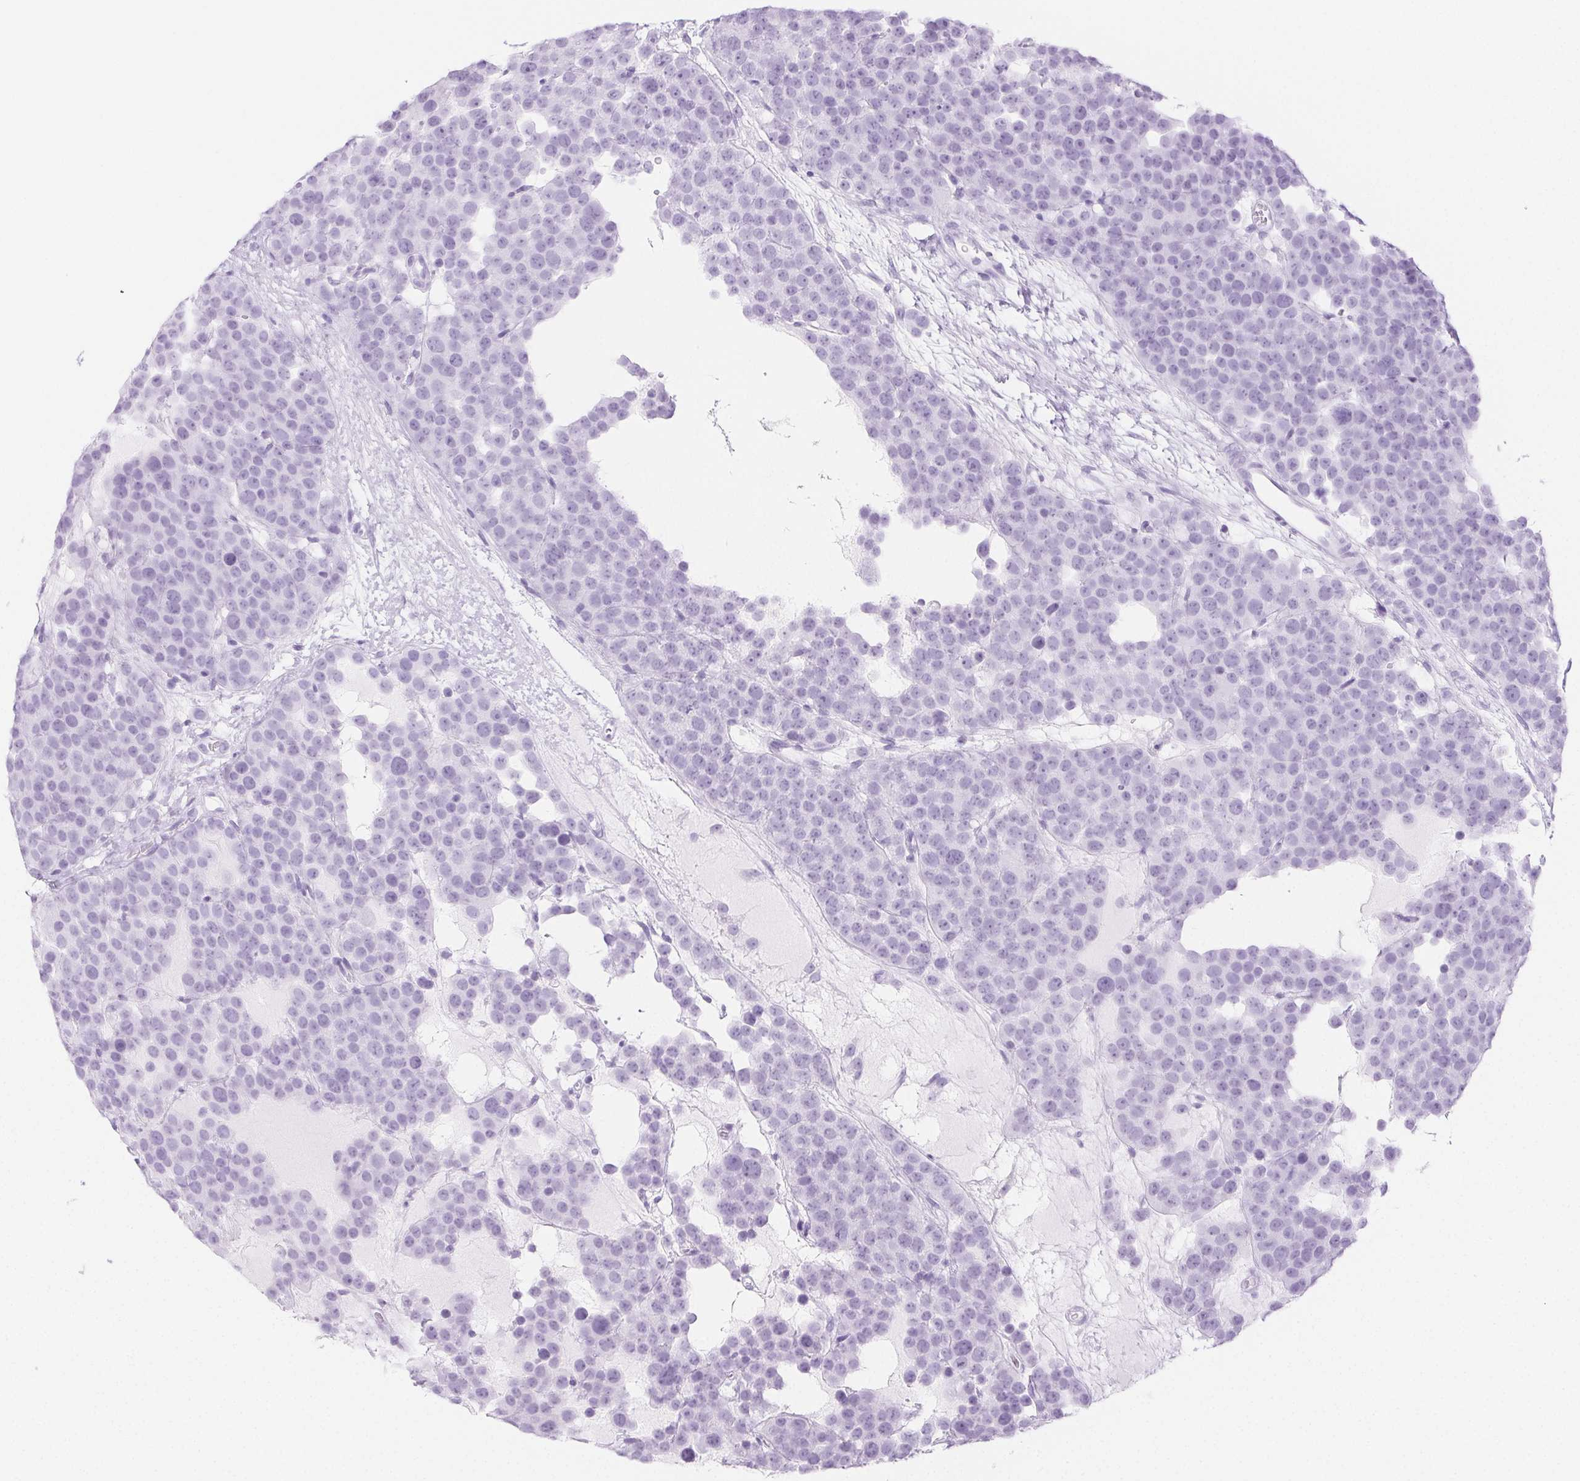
{"staining": {"intensity": "negative", "quantity": "none", "location": "none"}, "tissue": "testis cancer", "cell_type": "Tumor cells", "image_type": "cancer", "snomed": [{"axis": "morphology", "description": "Seminoma, NOS"}, {"axis": "topography", "description": "Testis"}], "caption": "This is a photomicrograph of IHC staining of testis seminoma, which shows no expression in tumor cells. (Immunohistochemistry, brightfield microscopy, high magnification).", "gene": "PI3", "patient": {"sex": "male", "age": 71}}